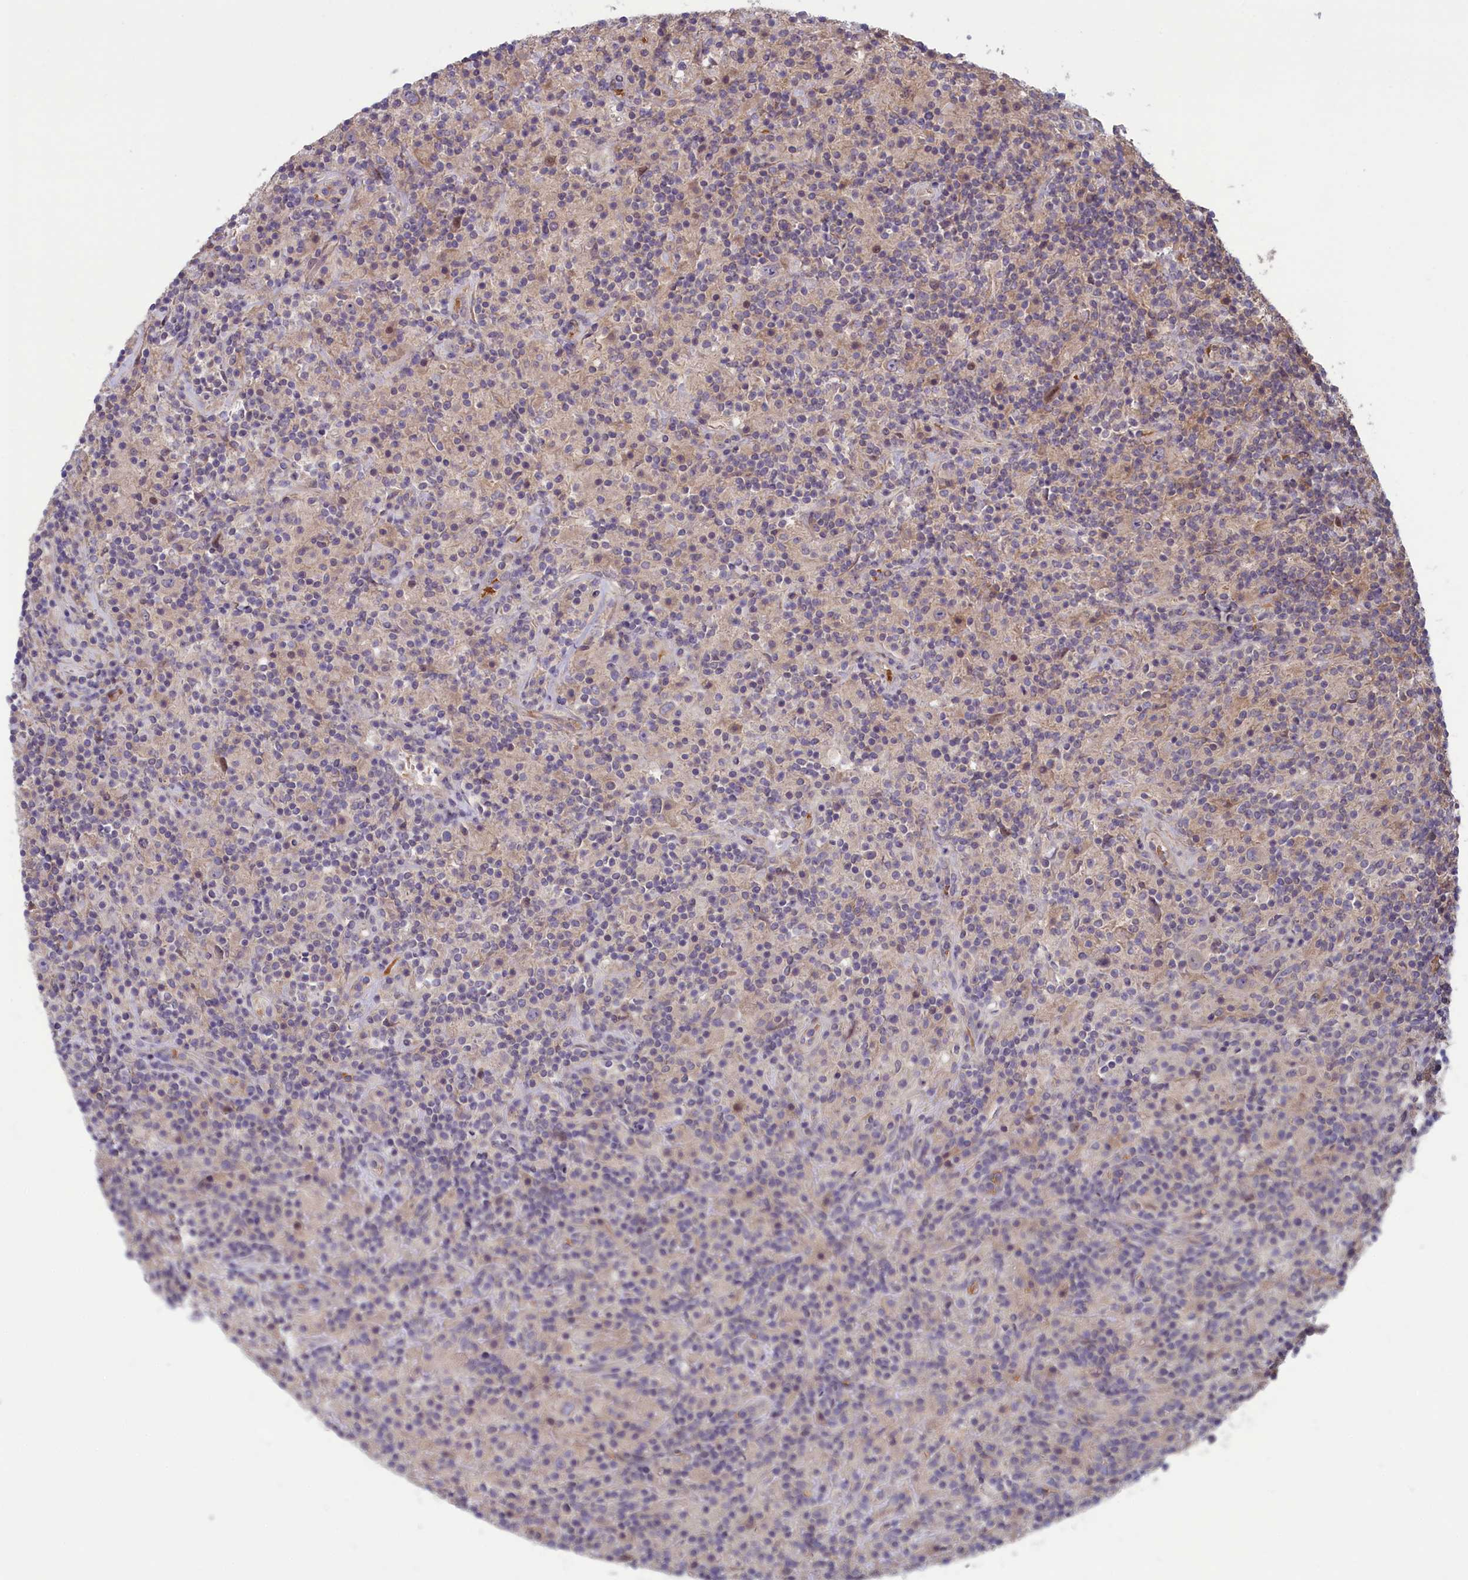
{"staining": {"intensity": "negative", "quantity": "none", "location": "none"}, "tissue": "lymphoma", "cell_type": "Tumor cells", "image_type": "cancer", "snomed": [{"axis": "morphology", "description": "Hodgkin's disease, NOS"}, {"axis": "topography", "description": "Lymph node"}], "caption": "Tumor cells show no significant expression in Hodgkin's disease.", "gene": "CIAO2B", "patient": {"sex": "male", "age": 70}}